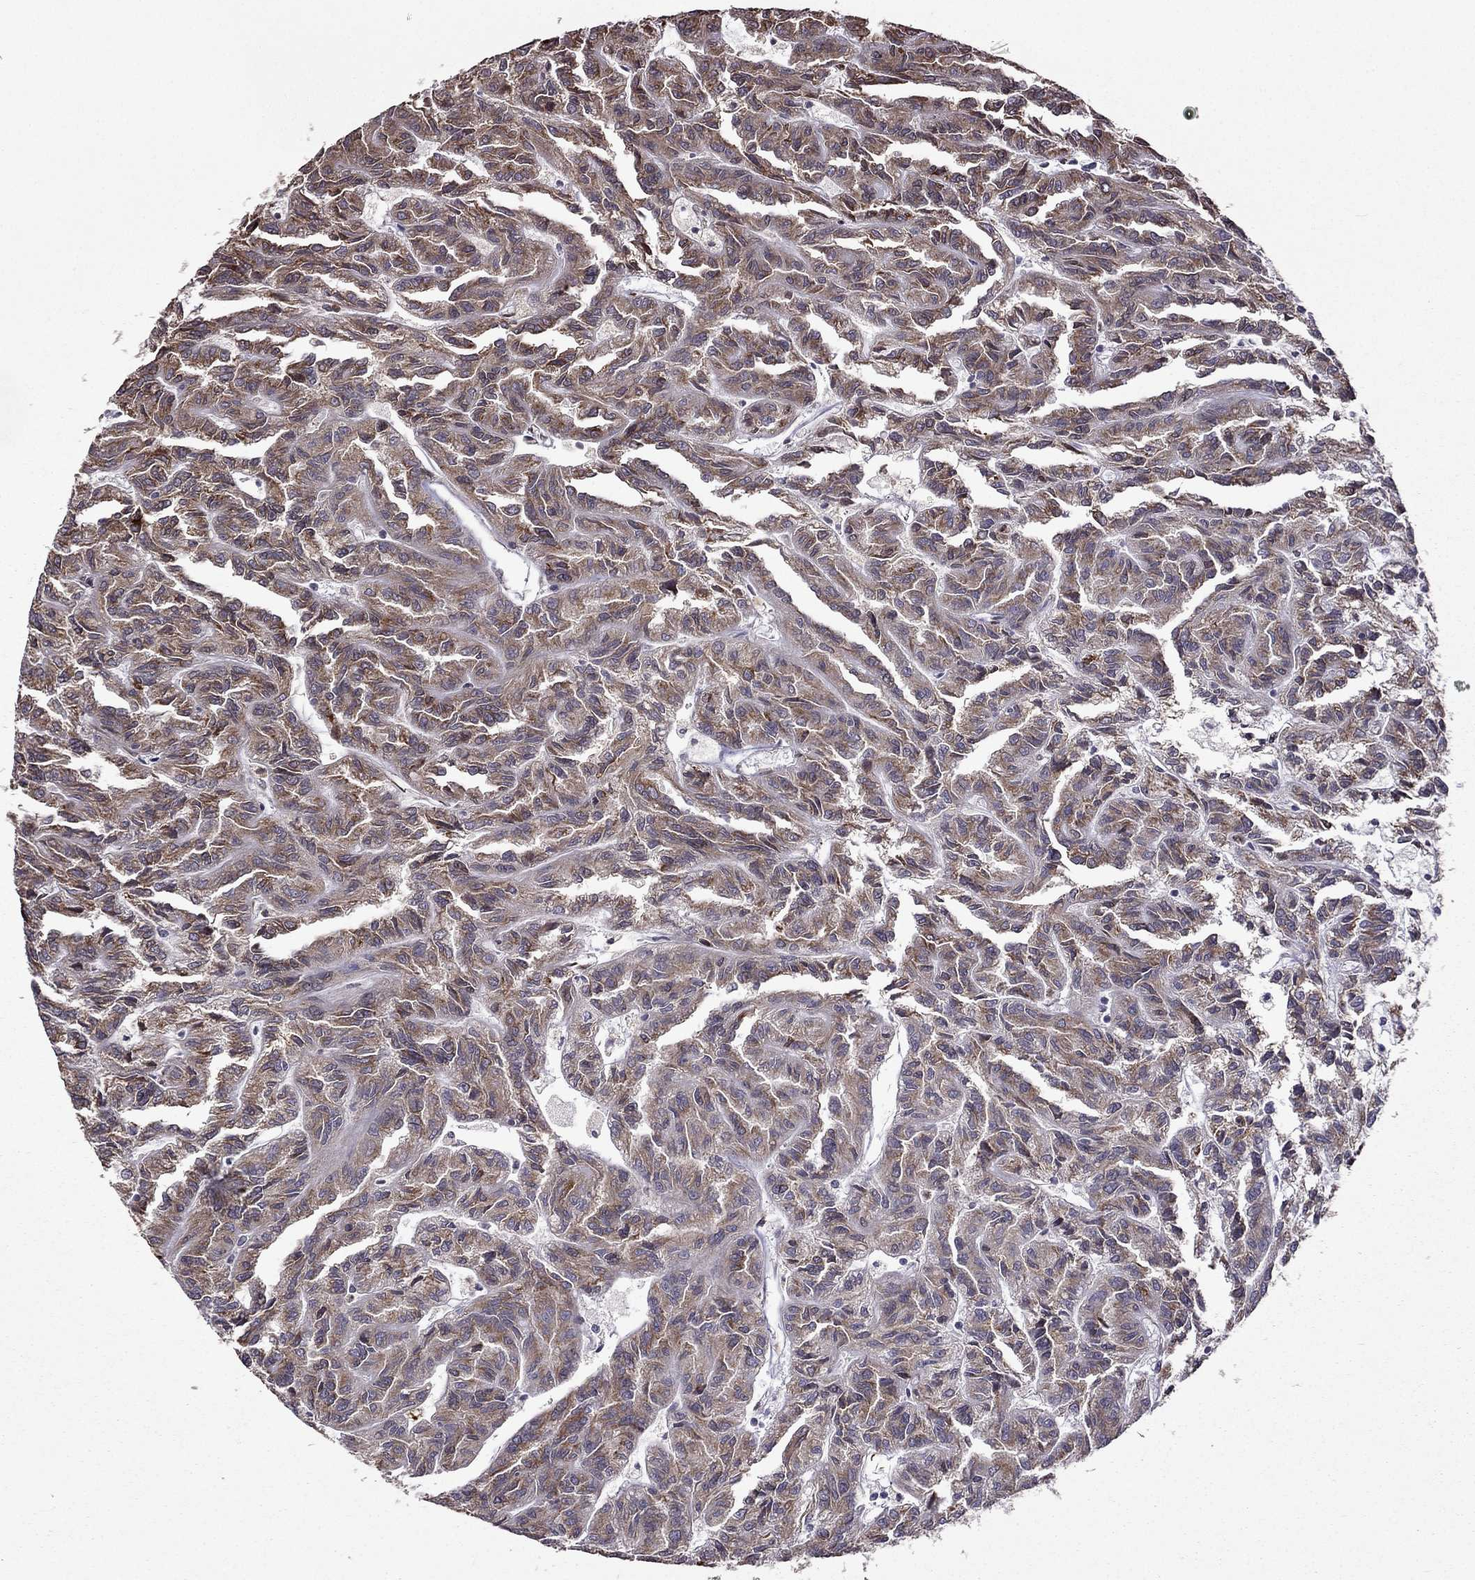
{"staining": {"intensity": "moderate", "quantity": ">75%", "location": "cytoplasmic/membranous"}, "tissue": "renal cancer", "cell_type": "Tumor cells", "image_type": "cancer", "snomed": [{"axis": "morphology", "description": "Adenocarcinoma, NOS"}, {"axis": "topography", "description": "Kidney"}], "caption": "Tumor cells show medium levels of moderate cytoplasmic/membranous positivity in approximately >75% of cells in adenocarcinoma (renal).", "gene": "IKBIP", "patient": {"sex": "male", "age": 79}}